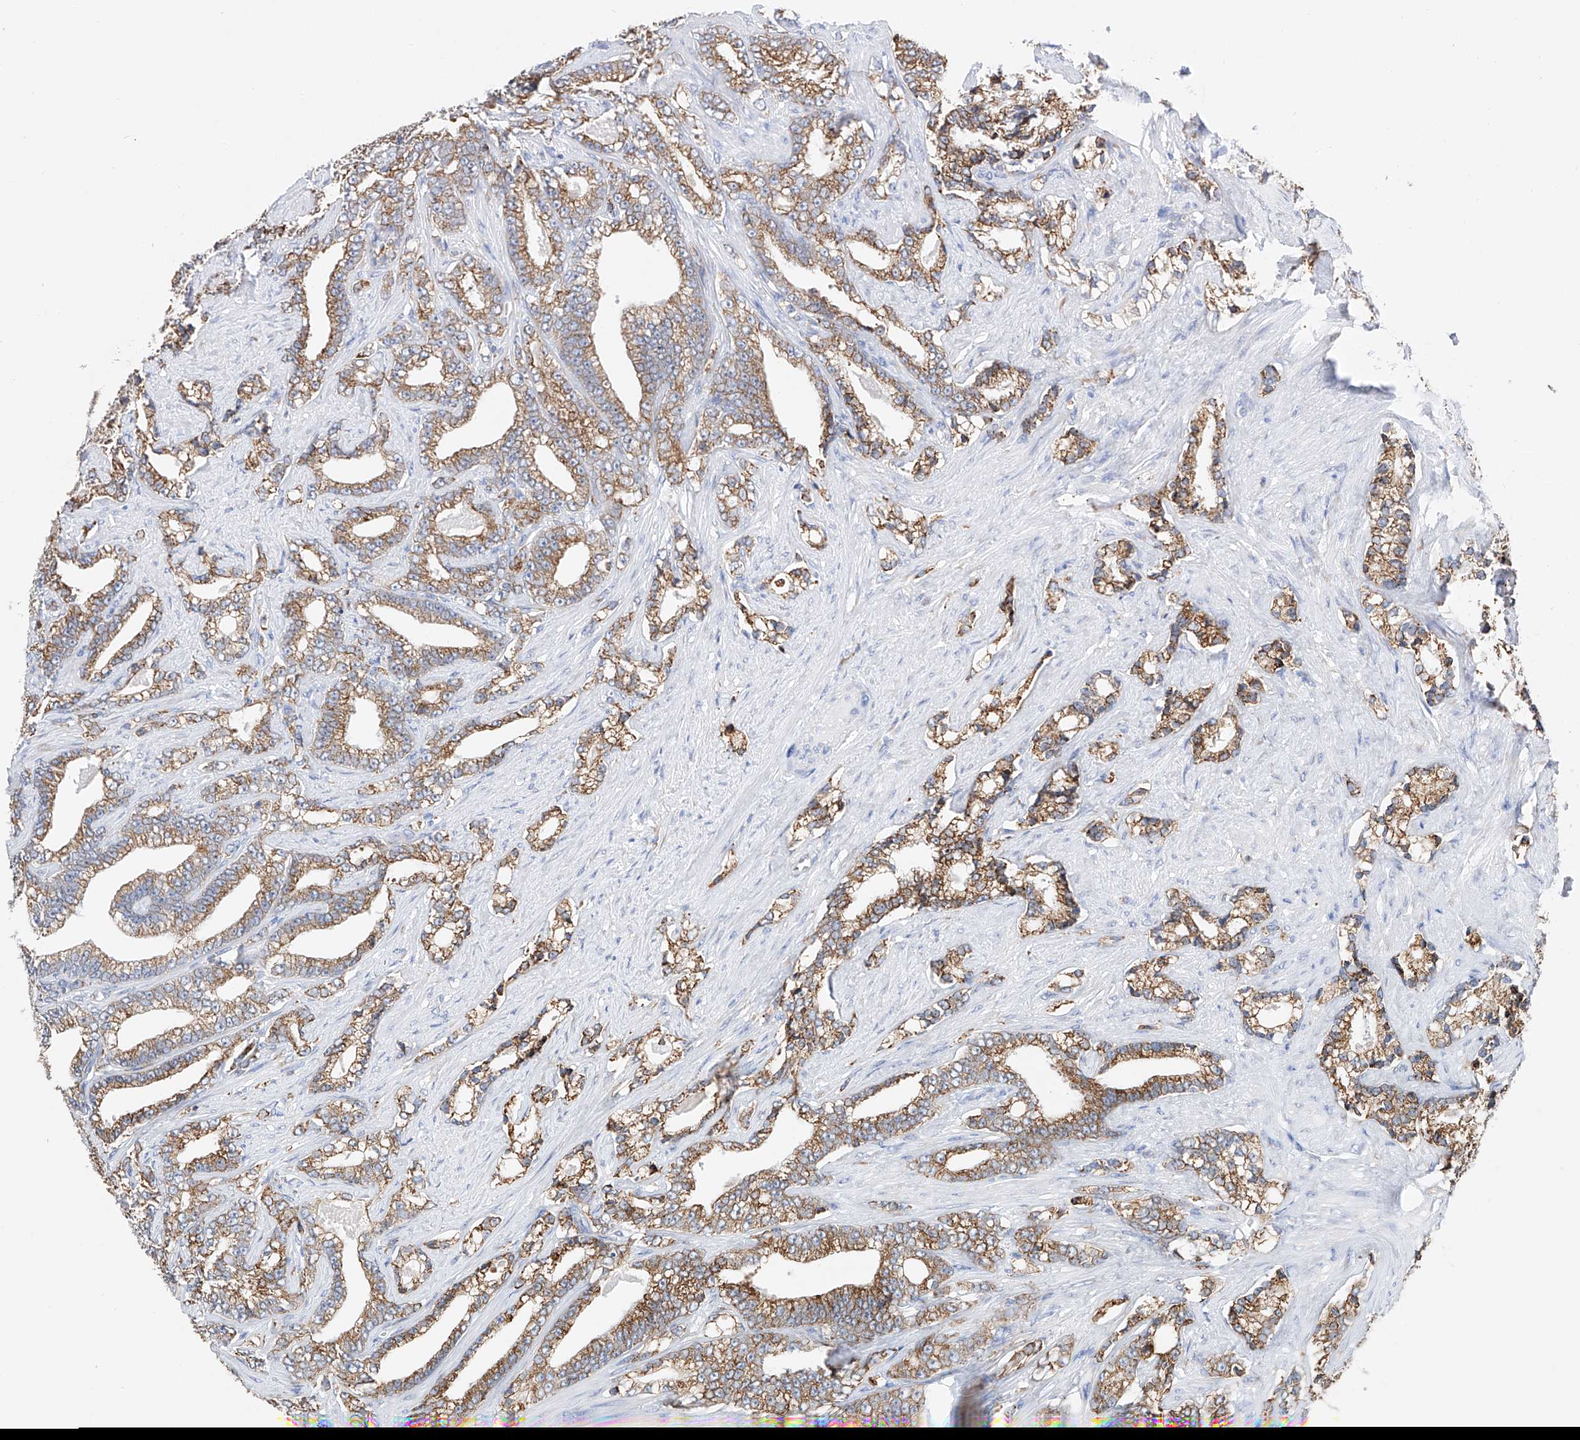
{"staining": {"intensity": "moderate", "quantity": ">75%", "location": "cytoplasmic/membranous"}, "tissue": "prostate cancer", "cell_type": "Tumor cells", "image_type": "cancer", "snomed": [{"axis": "morphology", "description": "Adenocarcinoma, High grade"}, {"axis": "topography", "description": "Prostate and seminal vesicle, NOS"}], "caption": "Human prostate adenocarcinoma (high-grade) stained with a protein marker demonstrates moderate staining in tumor cells.", "gene": "PDIA5", "patient": {"sex": "male", "age": 67}}